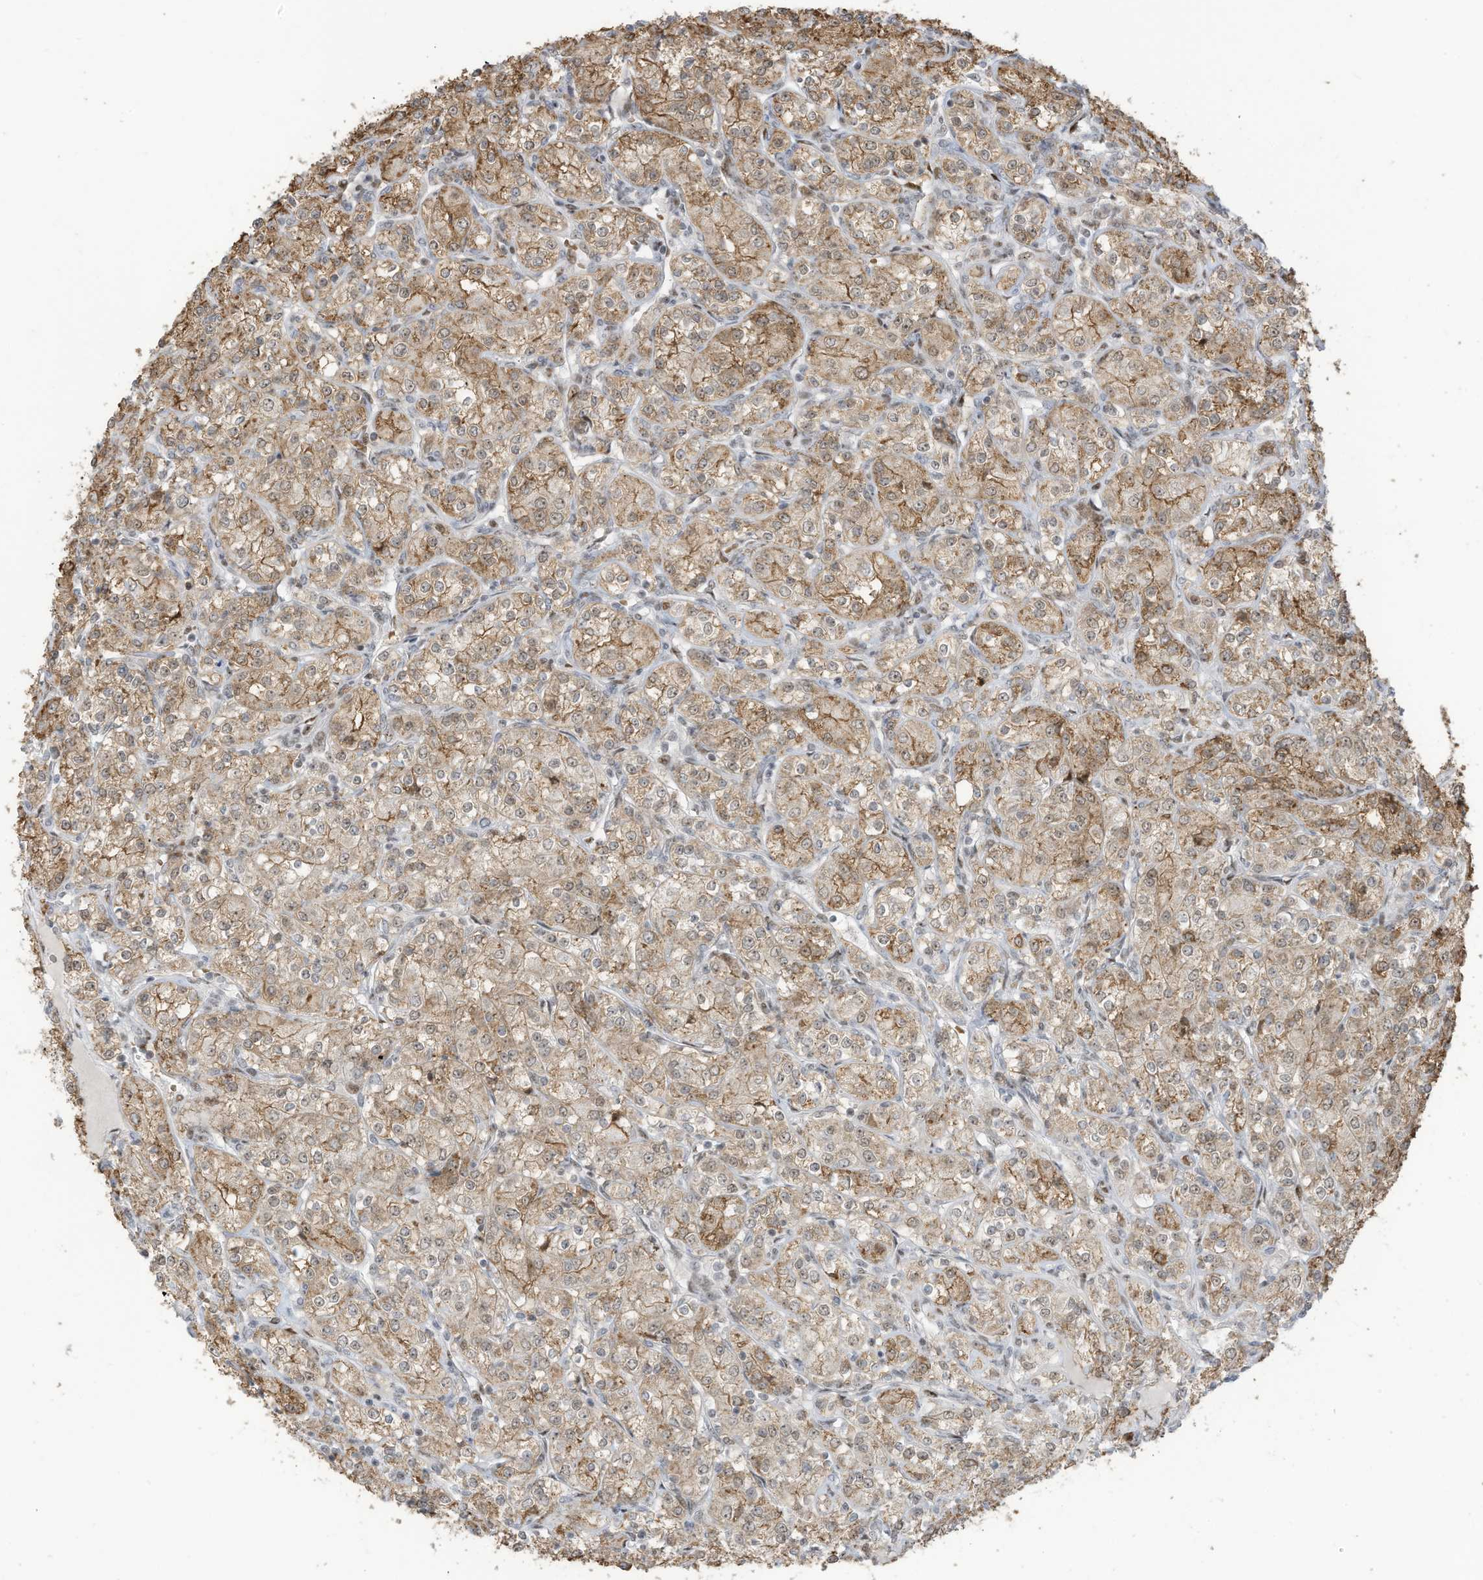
{"staining": {"intensity": "moderate", "quantity": ">75%", "location": "cytoplasmic/membranous"}, "tissue": "renal cancer", "cell_type": "Tumor cells", "image_type": "cancer", "snomed": [{"axis": "morphology", "description": "Adenocarcinoma, NOS"}, {"axis": "topography", "description": "Kidney"}], "caption": "IHC (DAB) staining of human renal adenocarcinoma demonstrates moderate cytoplasmic/membranous protein positivity in about >75% of tumor cells.", "gene": "ZCWPW2", "patient": {"sex": "male", "age": 77}}